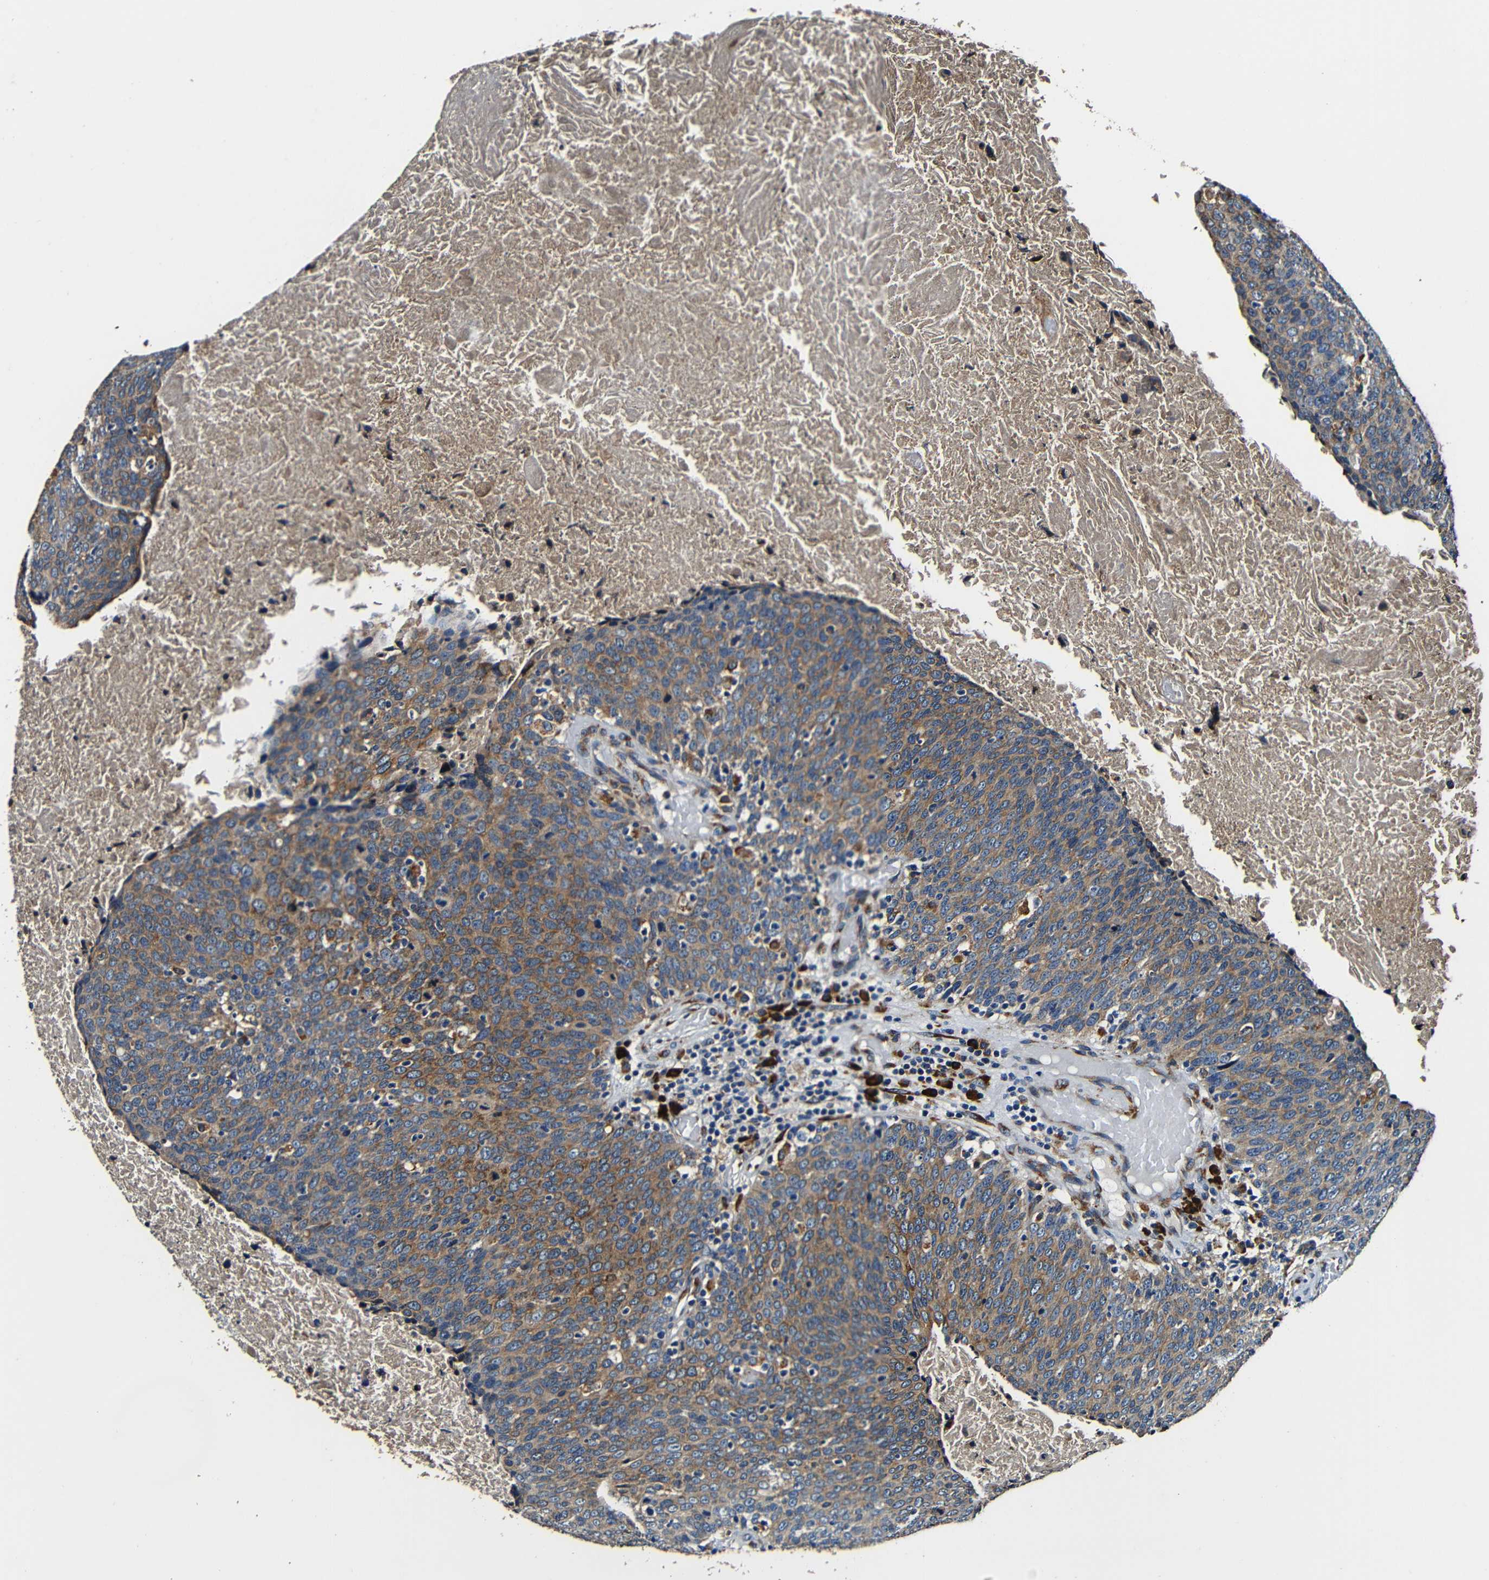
{"staining": {"intensity": "moderate", "quantity": ">75%", "location": "cytoplasmic/membranous"}, "tissue": "head and neck cancer", "cell_type": "Tumor cells", "image_type": "cancer", "snomed": [{"axis": "morphology", "description": "Squamous cell carcinoma, NOS"}, {"axis": "morphology", "description": "Squamous cell carcinoma, metastatic, NOS"}, {"axis": "topography", "description": "Lymph node"}, {"axis": "topography", "description": "Head-Neck"}], "caption": "Immunohistochemistry (IHC) of human head and neck cancer reveals medium levels of moderate cytoplasmic/membranous staining in about >75% of tumor cells.", "gene": "RRBP1", "patient": {"sex": "male", "age": 62}}